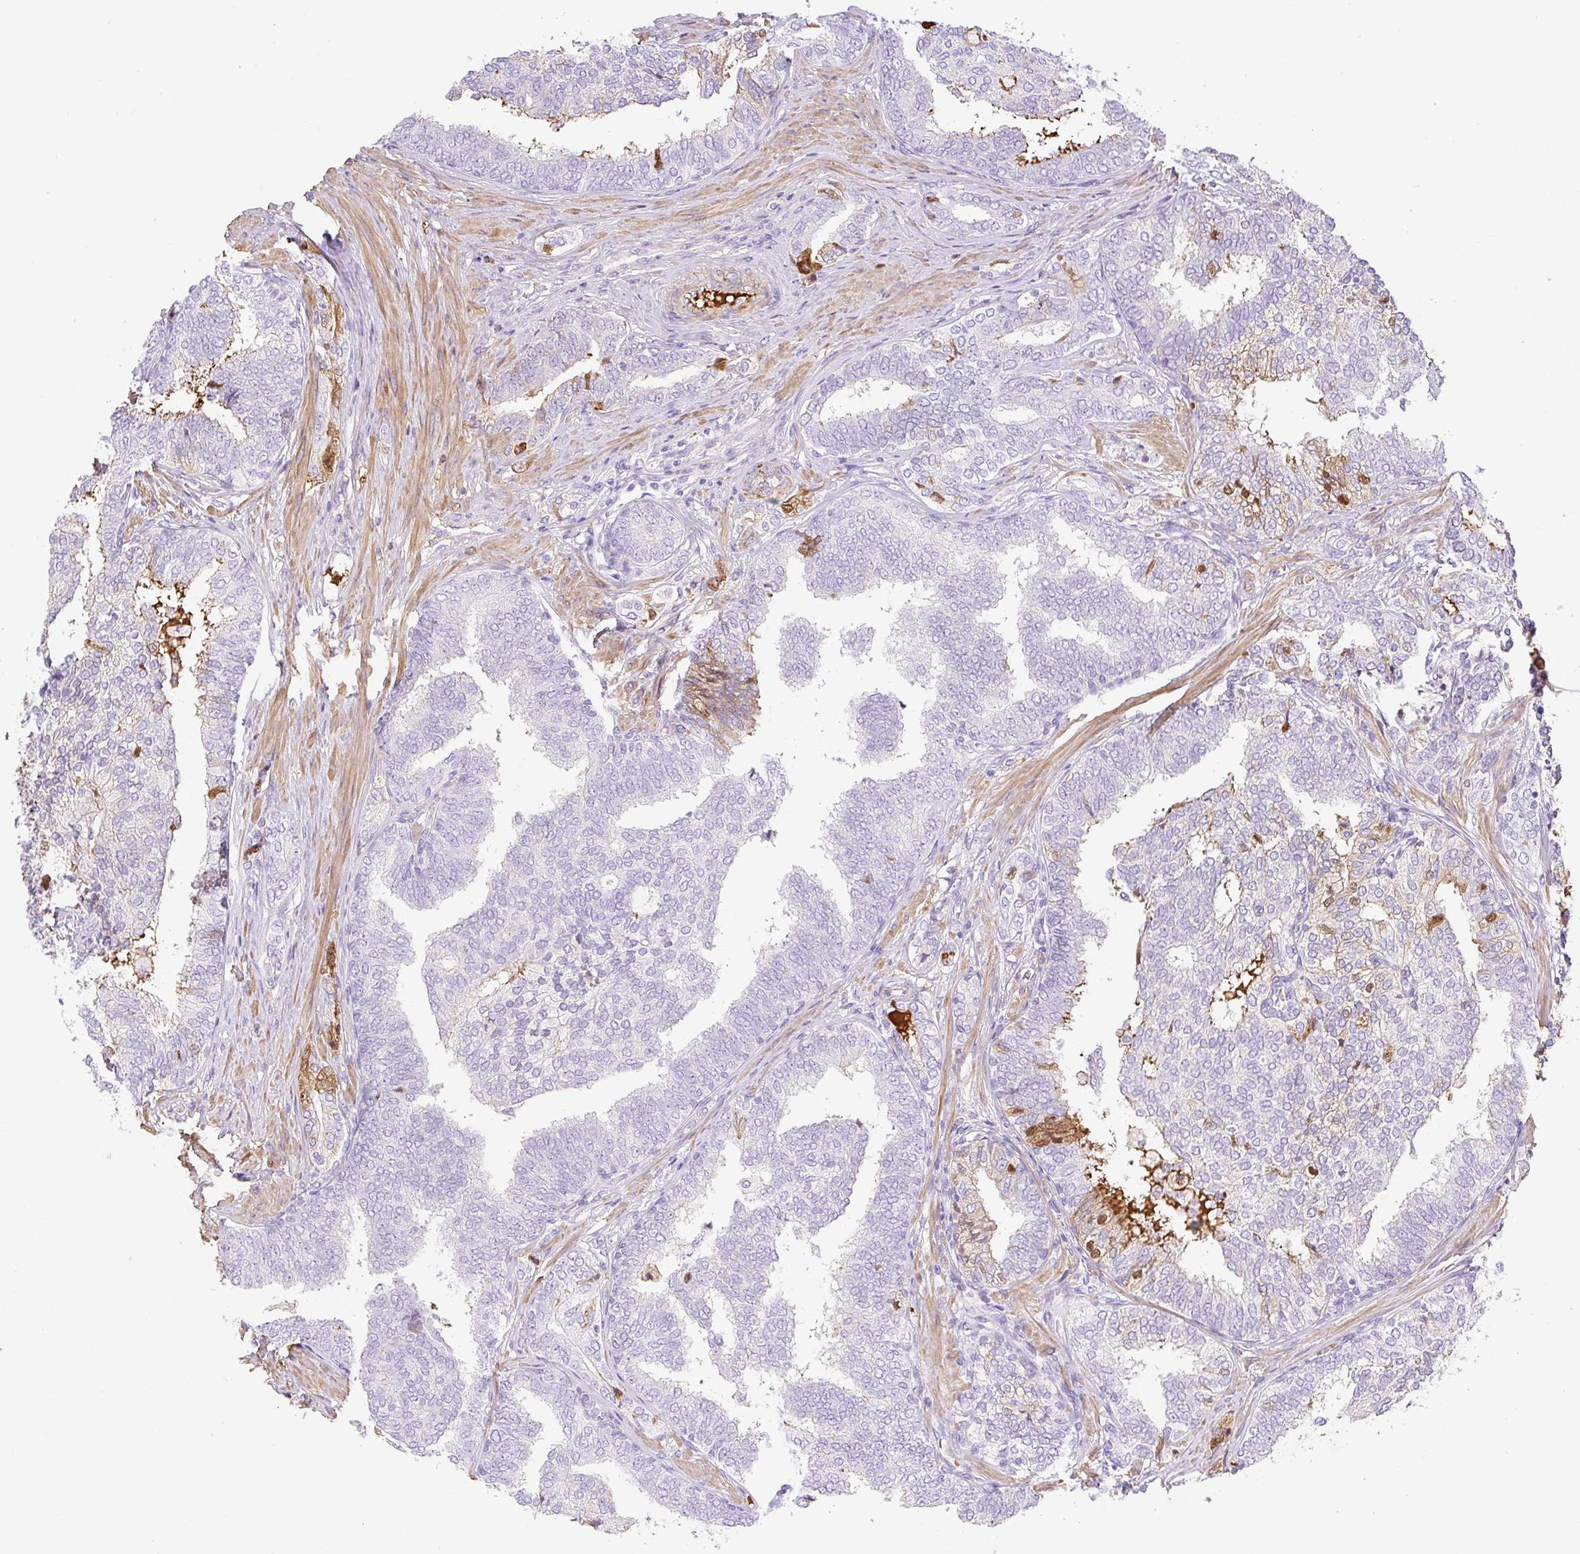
{"staining": {"intensity": "weak", "quantity": "<25%", "location": "cytoplasmic/membranous"}, "tissue": "prostate cancer", "cell_type": "Tumor cells", "image_type": "cancer", "snomed": [{"axis": "morphology", "description": "Adenocarcinoma, High grade"}, {"axis": "topography", "description": "Prostate"}], "caption": "Protein analysis of prostate high-grade adenocarcinoma displays no significant positivity in tumor cells.", "gene": "TDRD15", "patient": {"sex": "male", "age": 72}}